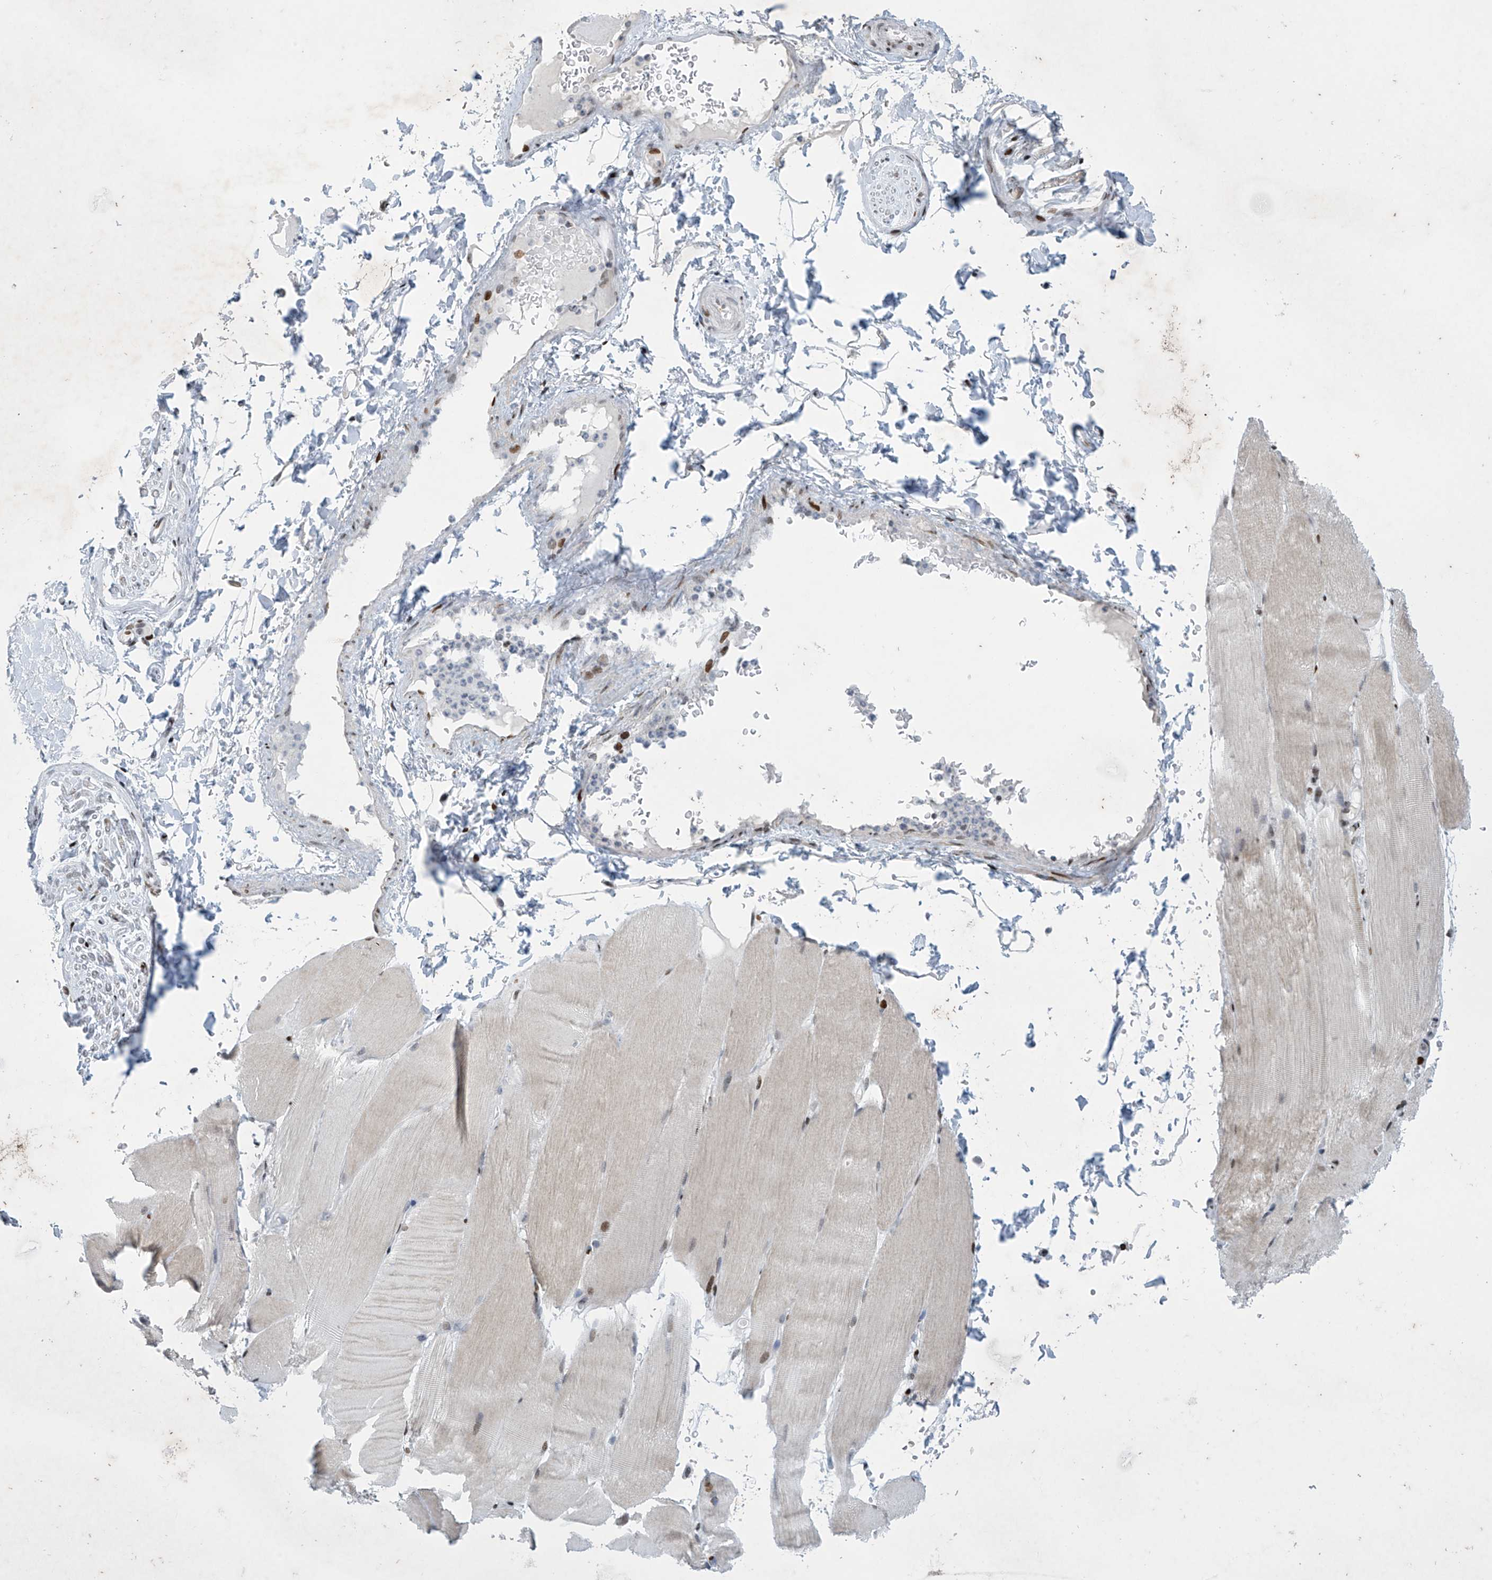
{"staining": {"intensity": "moderate", "quantity": "<25%", "location": "nuclear"}, "tissue": "skeletal muscle", "cell_type": "Myocytes", "image_type": "normal", "snomed": [{"axis": "morphology", "description": "Normal tissue, NOS"}, {"axis": "topography", "description": "Skeletal muscle"}, {"axis": "topography", "description": "Parathyroid gland"}], "caption": "A low amount of moderate nuclear expression is appreciated in about <25% of myocytes in normal skeletal muscle.", "gene": "RFX7", "patient": {"sex": "female", "age": 37}}